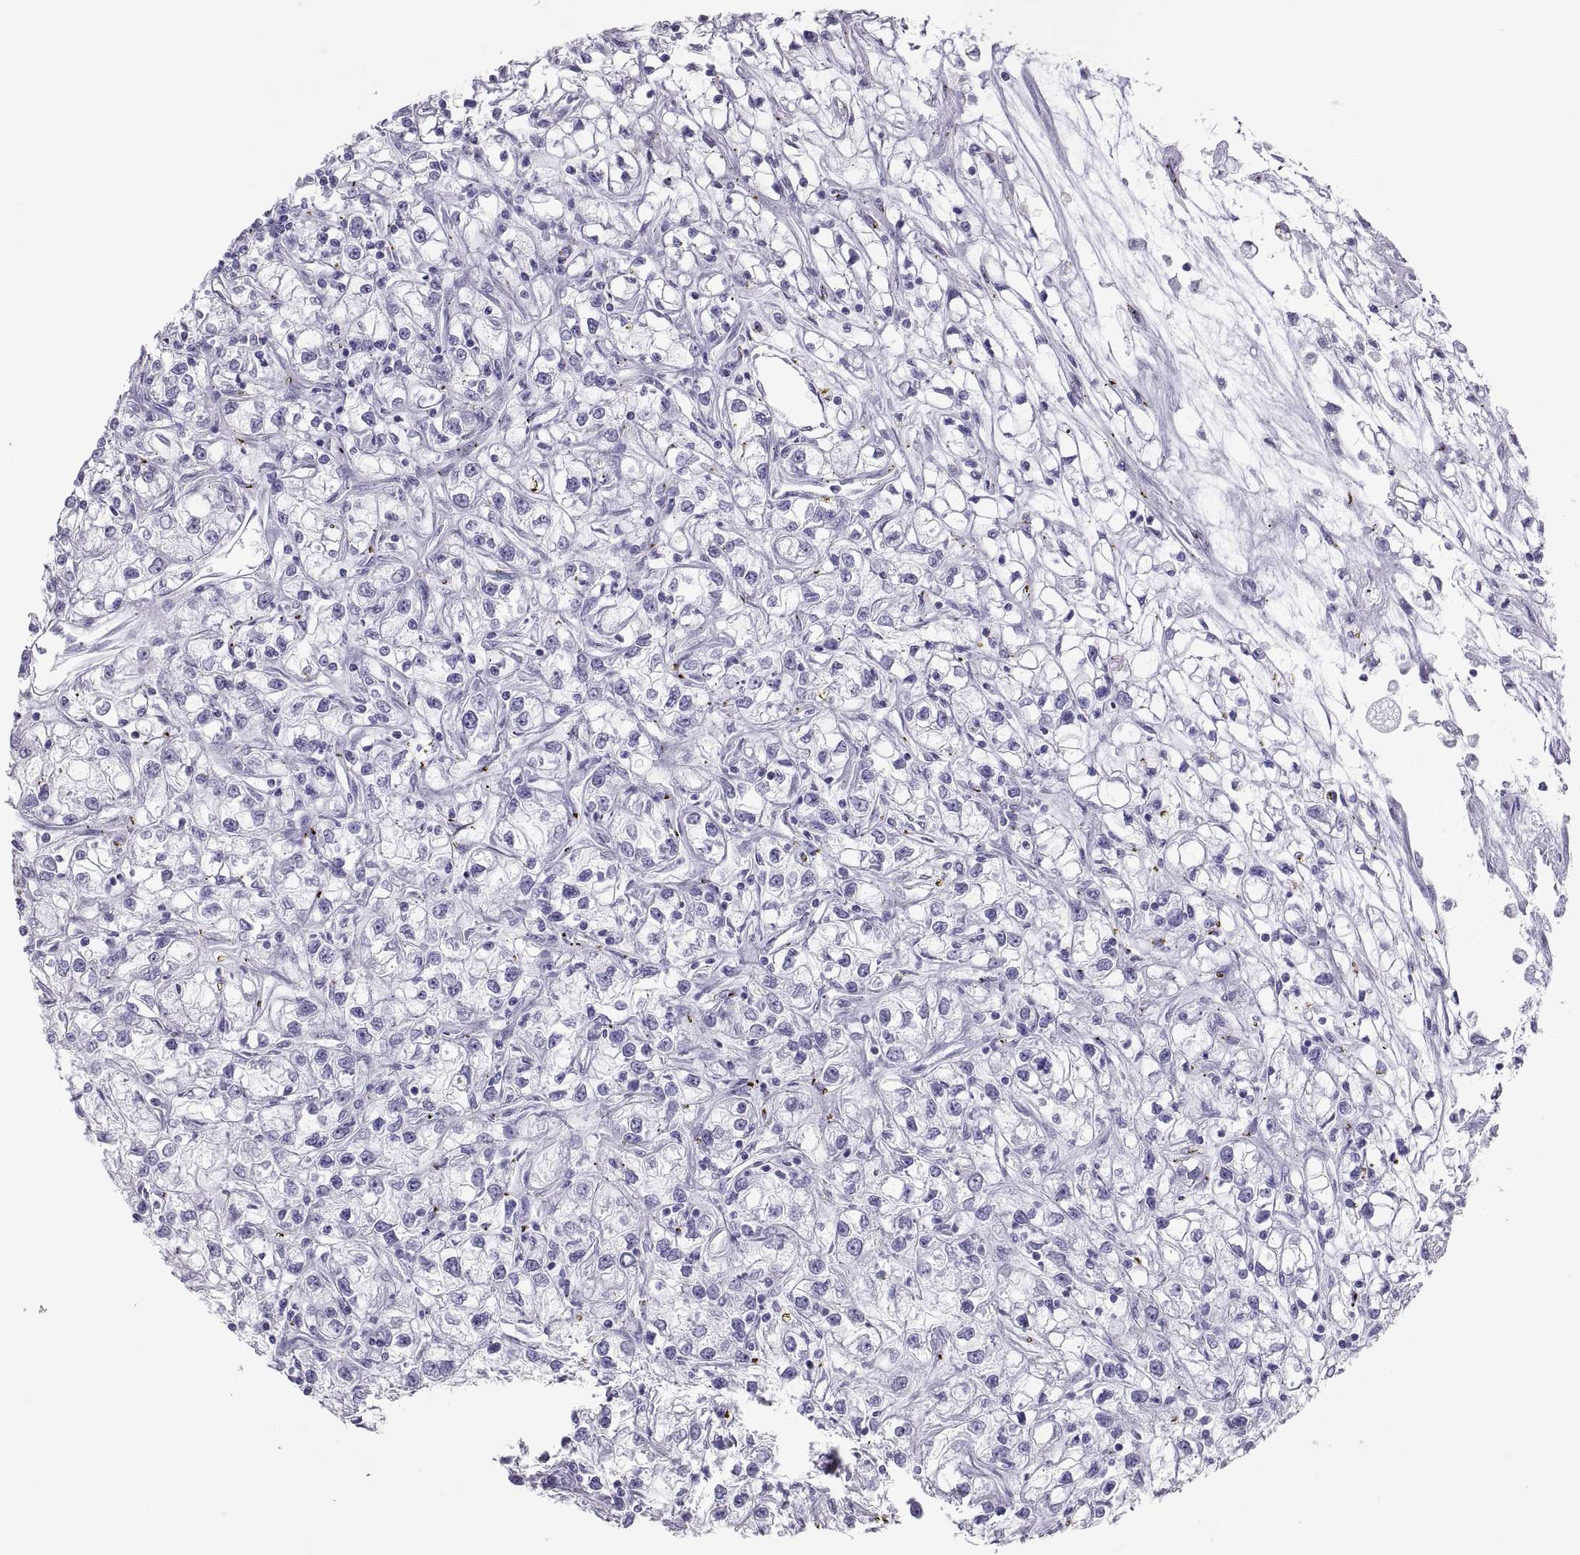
{"staining": {"intensity": "negative", "quantity": "none", "location": "none"}, "tissue": "renal cancer", "cell_type": "Tumor cells", "image_type": "cancer", "snomed": [{"axis": "morphology", "description": "Adenocarcinoma, NOS"}, {"axis": "topography", "description": "Kidney"}], "caption": "A histopathology image of renal adenocarcinoma stained for a protein displays no brown staining in tumor cells.", "gene": "SEMG1", "patient": {"sex": "female", "age": 59}}